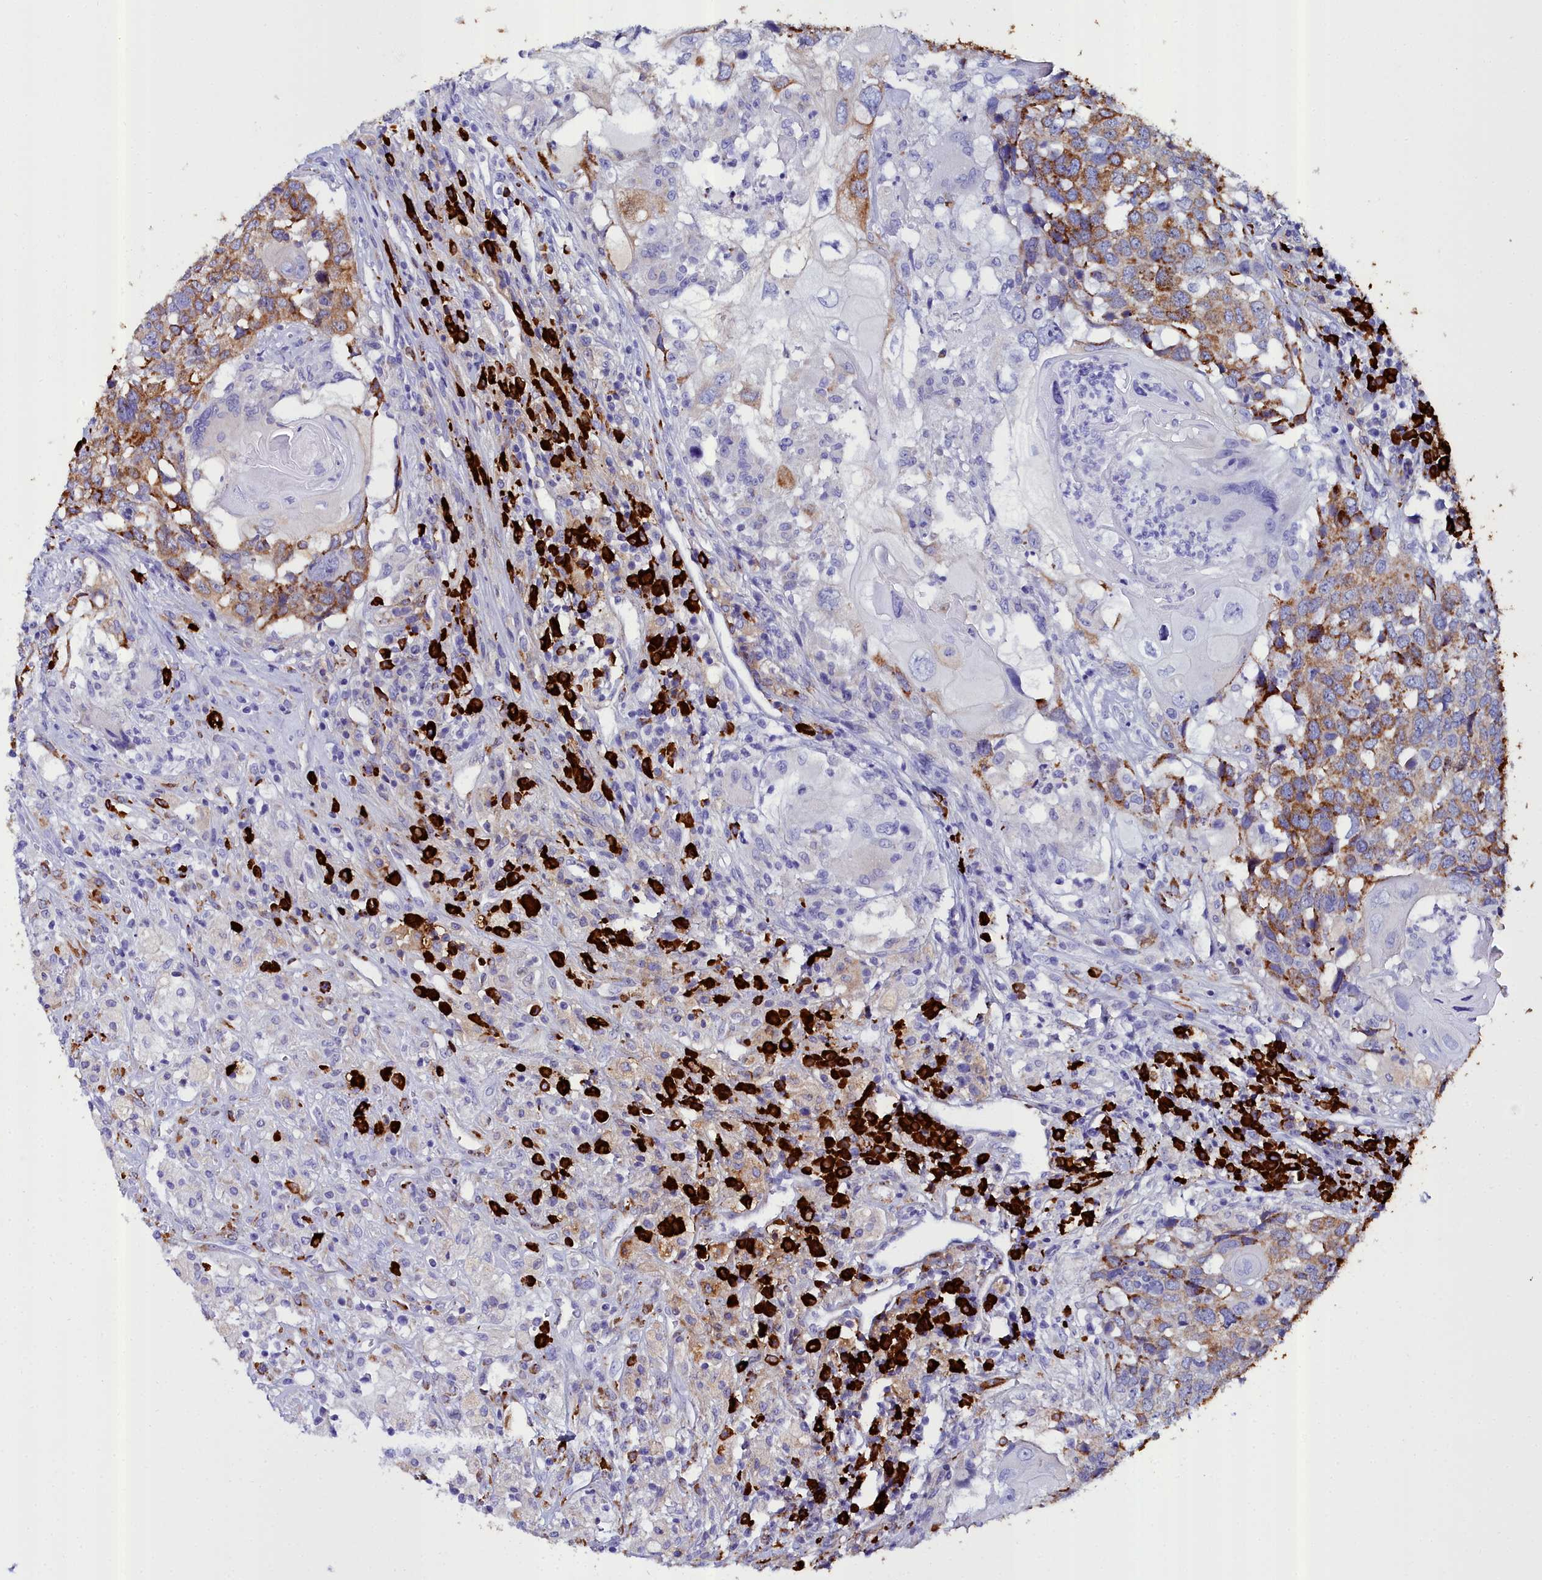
{"staining": {"intensity": "moderate", "quantity": "25%-75%", "location": "cytoplasmic/membranous"}, "tissue": "head and neck cancer", "cell_type": "Tumor cells", "image_type": "cancer", "snomed": [{"axis": "morphology", "description": "Squamous cell carcinoma, NOS"}, {"axis": "topography", "description": "Head-Neck"}], "caption": "Immunohistochemical staining of head and neck cancer (squamous cell carcinoma) shows moderate cytoplasmic/membranous protein staining in about 25%-75% of tumor cells.", "gene": "TXNDC5", "patient": {"sex": "male", "age": 66}}